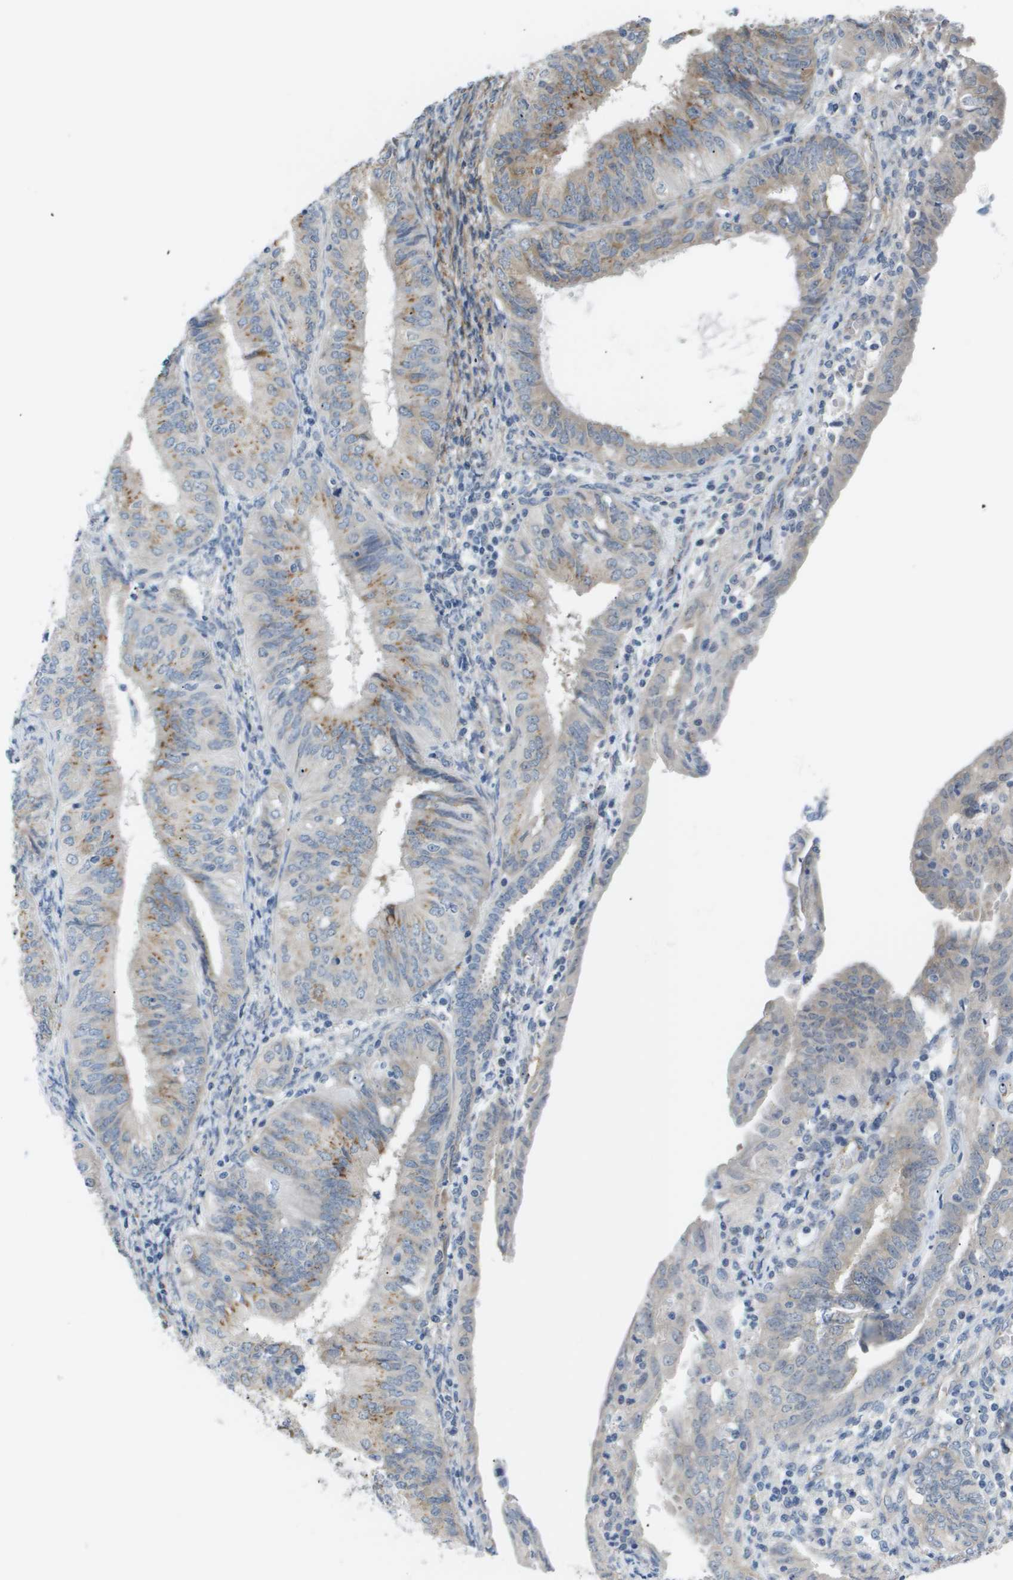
{"staining": {"intensity": "moderate", "quantity": "<25%", "location": "cytoplasmic/membranous"}, "tissue": "endometrial cancer", "cell_type": "Tumor cells", "image_type": "cancer", "snomed": [{"axis": "morphology", "description": "Adenocarcinoma, NOS"}, {"axis": "topography", "description": "Endometrium"}], "caption": "This is a histology image of immunohistochemistry (IHC) staining of endometrial cancer, which shows moderate expression in the cytoplasmic/membranous of tumor cells.", "gene": "OTUD5", "patient": {"sex": "female", "age": 58}}